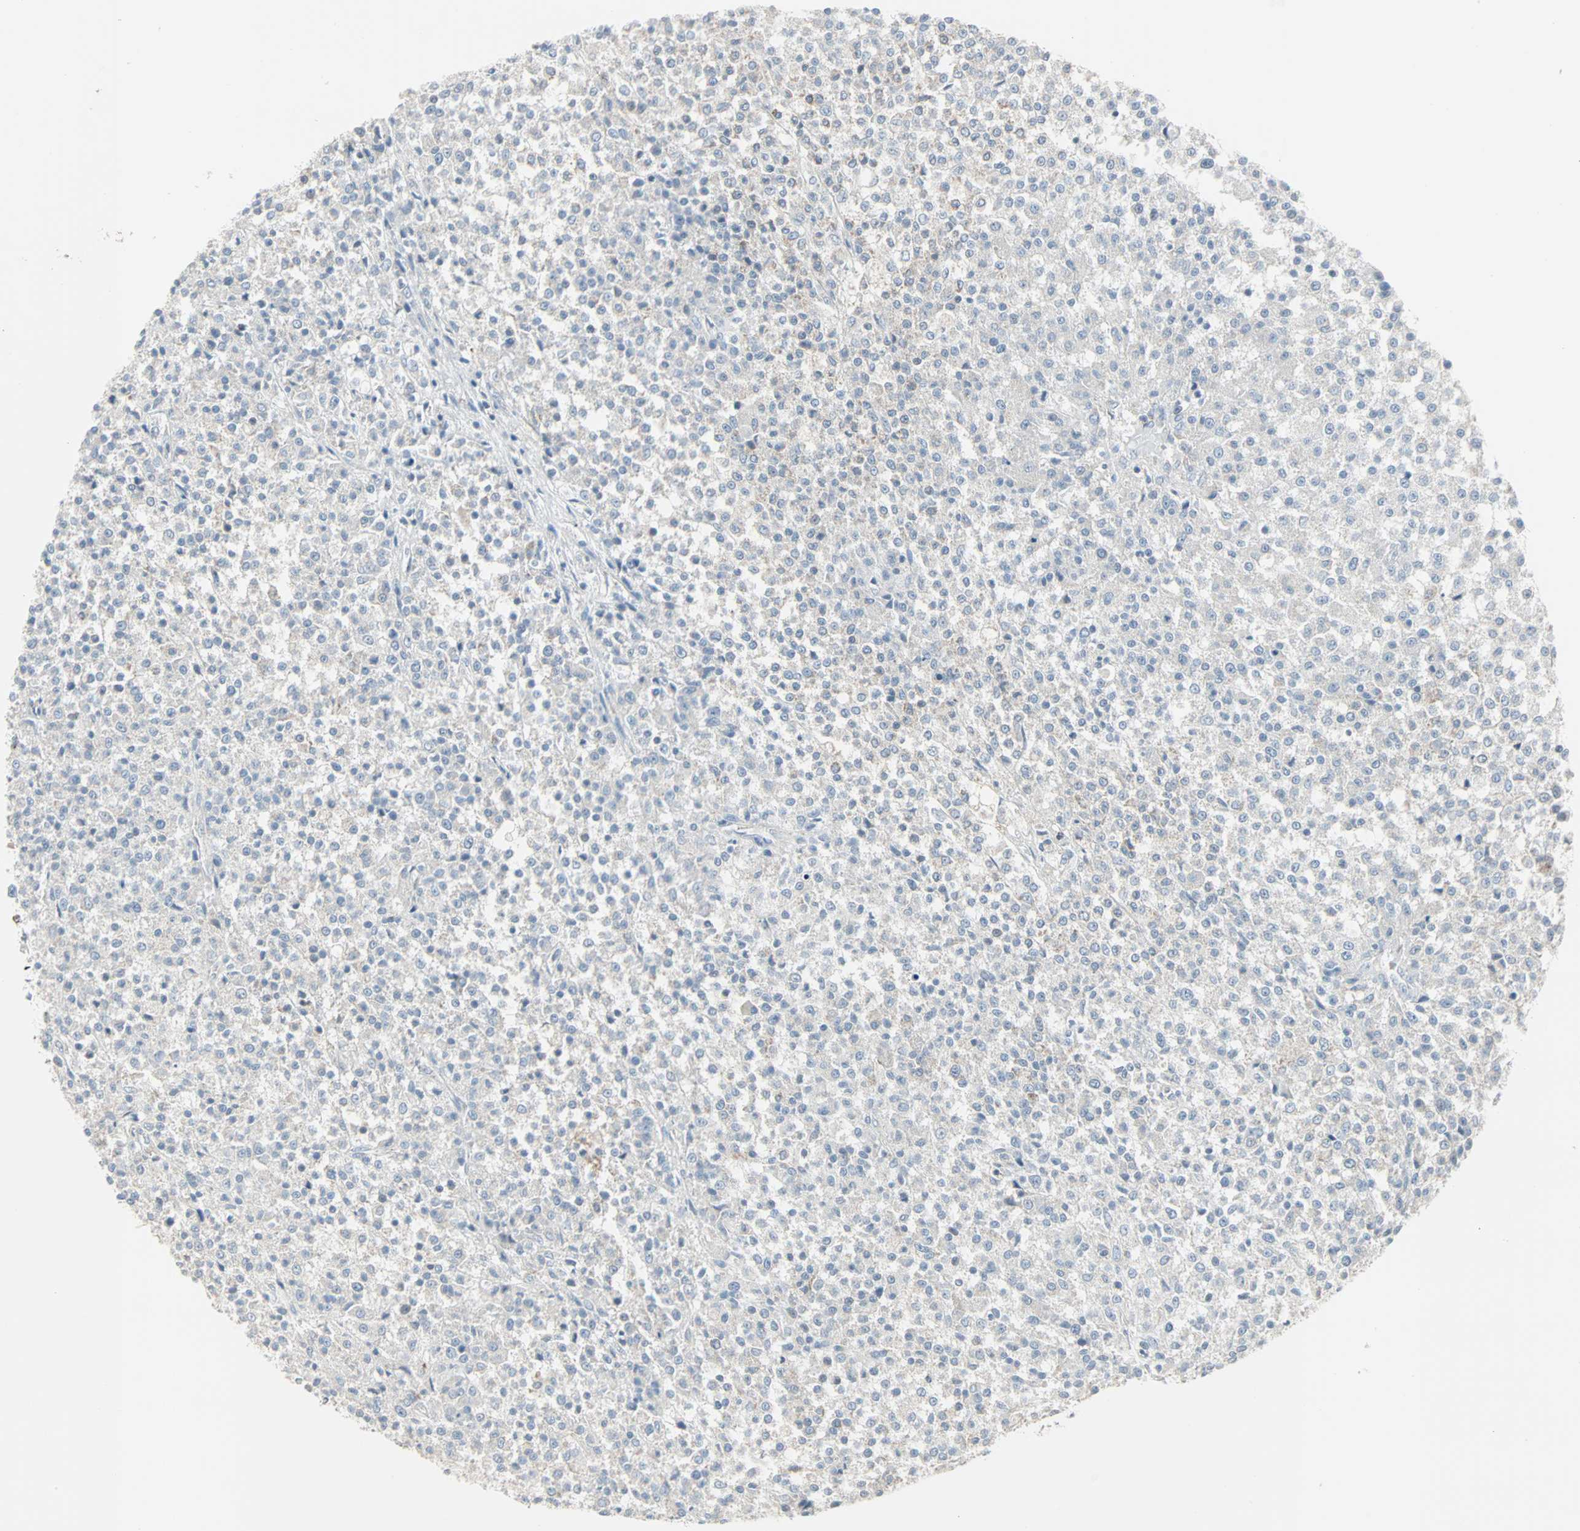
{"staining": {"intensity": "negative", "quantity": "none", "location": "none"}, "tissue": "testis cancer", "cell_type": "Tumor cells", "image_type": "cancer", "snomed": [{"axis": "morphology", "description": "Seminoma, NOS"}, {"axis": "topography", "description": "Testis"}], "caption": "Immunohistochemical staining of human seminoma (testis) exhibits no significant positivity in tumor cells.", "gene": "IDH2", "patient": {"sex": "male", "age": 59}}